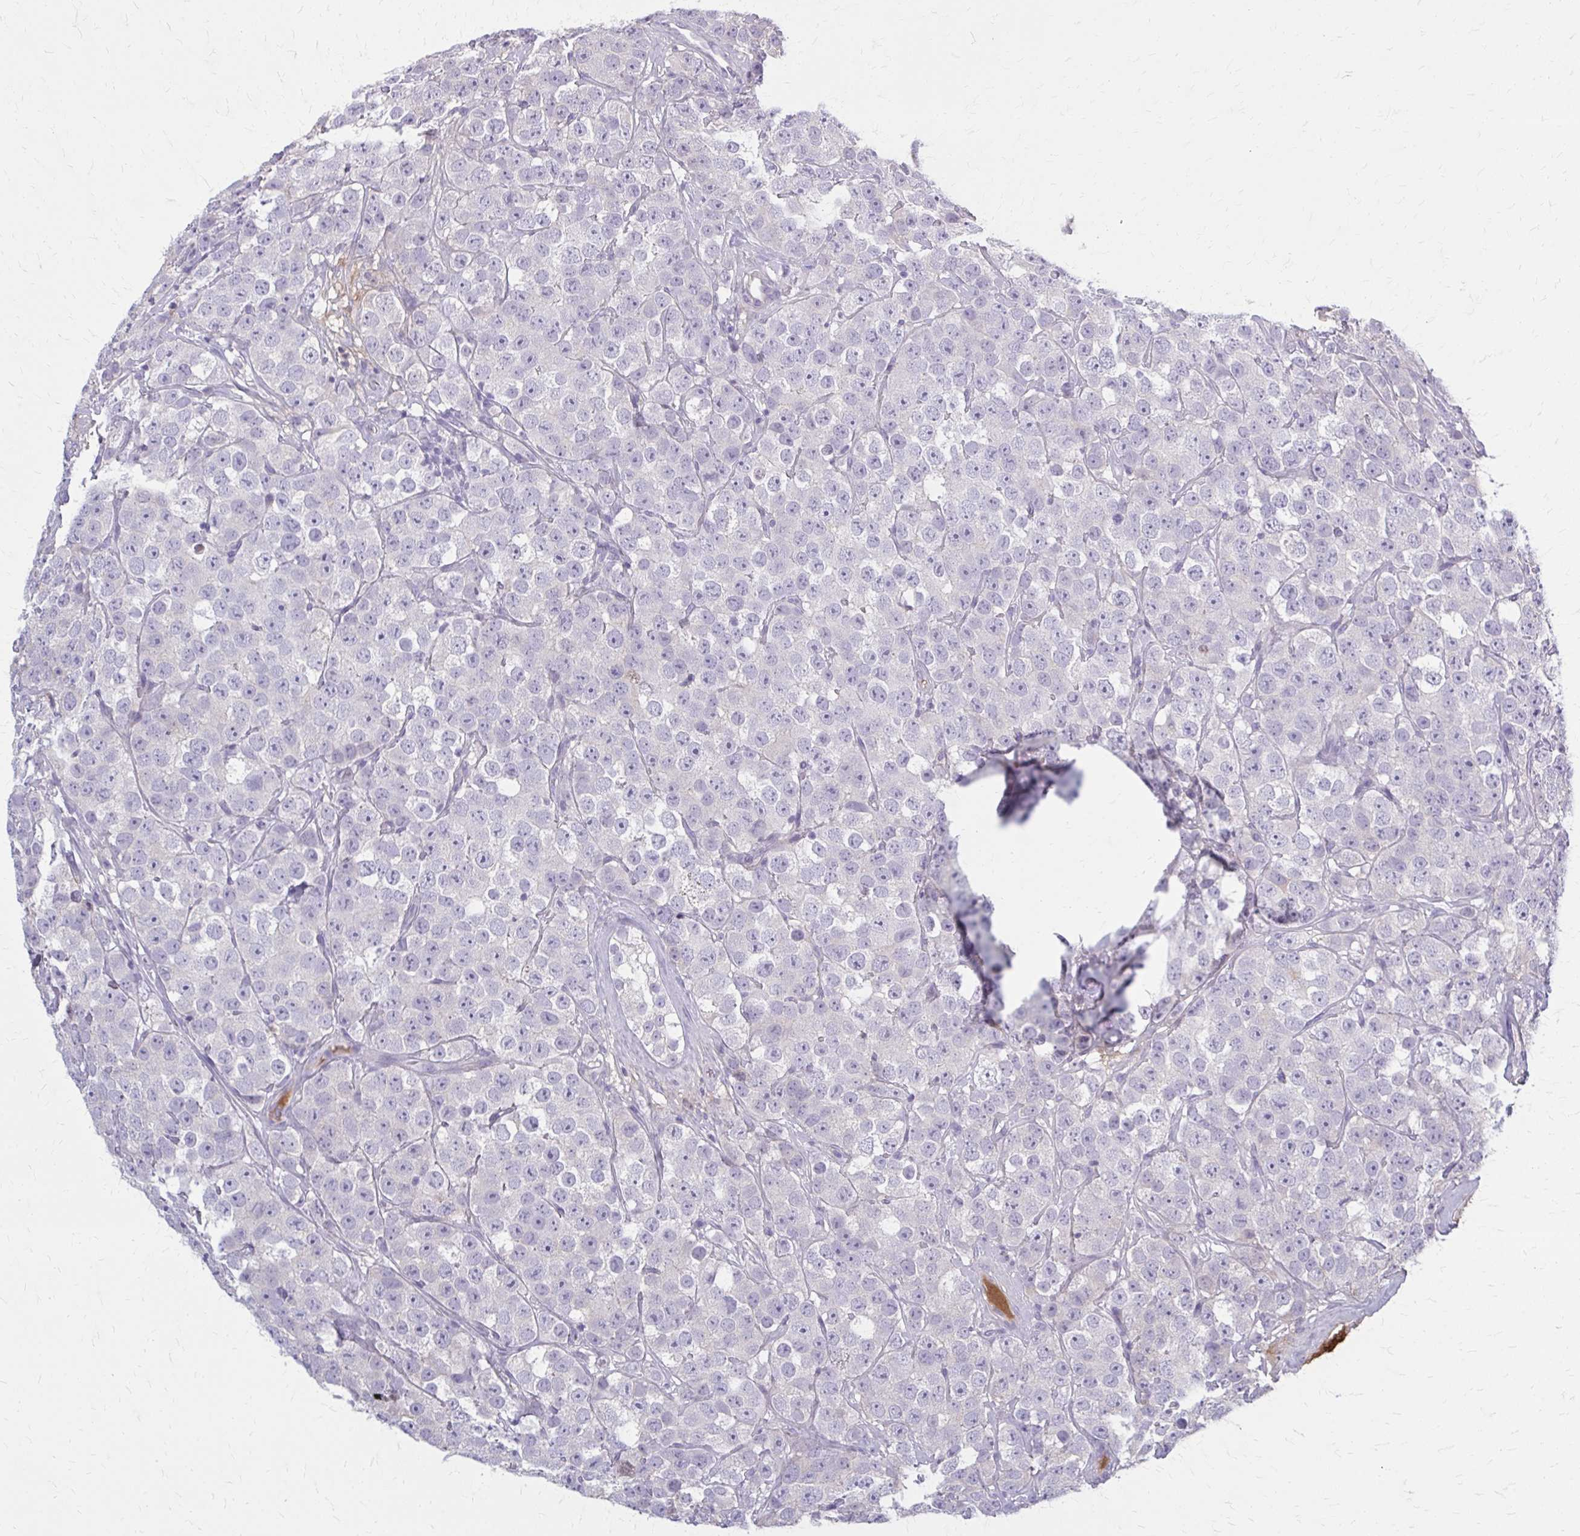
{"staining": {"intensity": "negative", "quantity": "none", "location": "none"}, "tissue": "testis cancer", "cell_type": "Tumor cells", "image_type": "cancer", "snomed": [{"axis": "morphology", "description": "Seminoma, NOS"}, {"axis": "topography", "description": "Testis"}], "caption": "This is a image of immunohistochemistry staining of testis cancer (seminoma), which shows no expression in tumor cells.", "gene": "SERPIND1", "patient": {"sex": "male", "age": 28}}